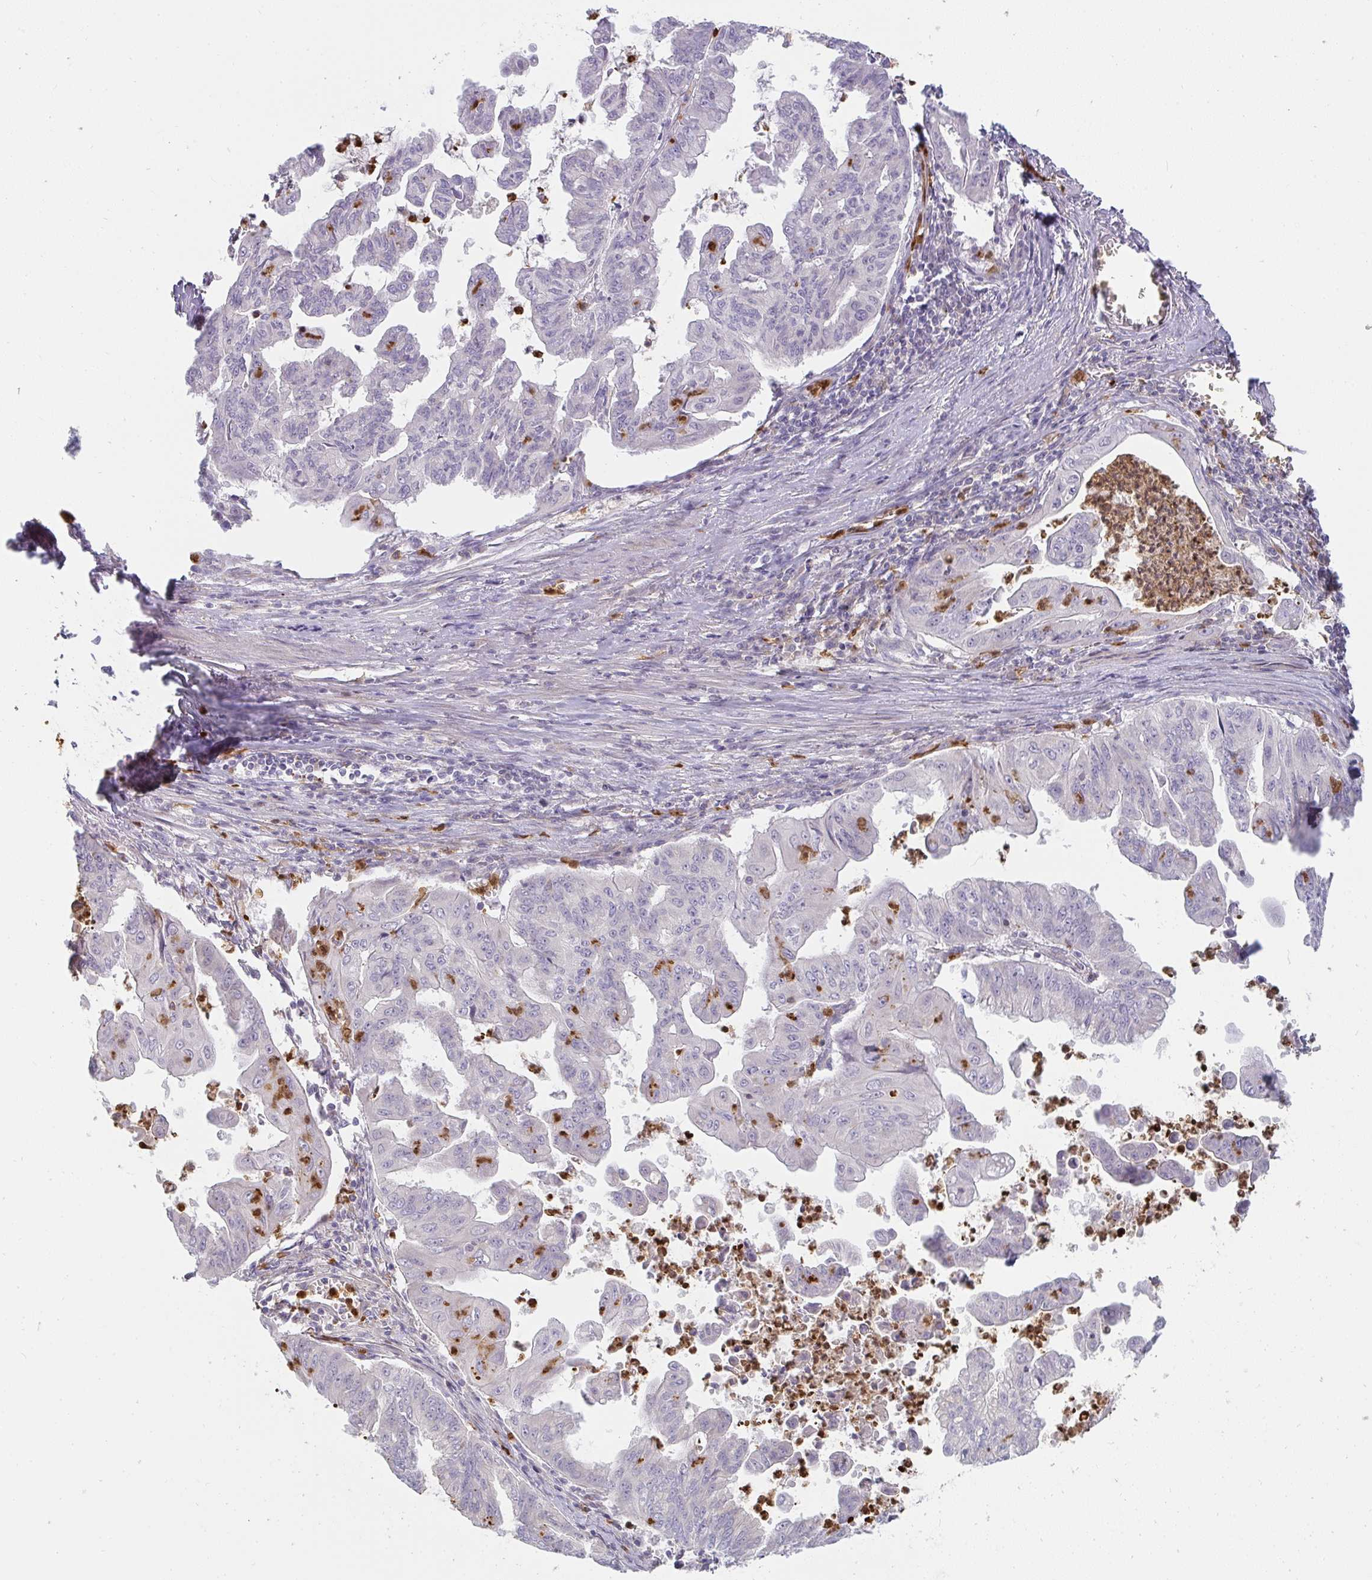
{"staining": {"intensity": "negative", "quantity": "none", "location": "none"}, "tissue": "stomach cancer", "cell_type": "Tumor cells", "image_type": "cancer", "snomed": [{"axis": "morphology", "description": "Adenocarcinoma, NOS"}, {"axis": "topography", "description": "Stomach, upper"}], "caption": "This is a photomicrograph of immunohistochemistry staining of adenocarcinoma (stomach), which shows no positivity in tumor cells.", "gene": "CSF3R", "patient": {"sex": "male", "age": 80}}